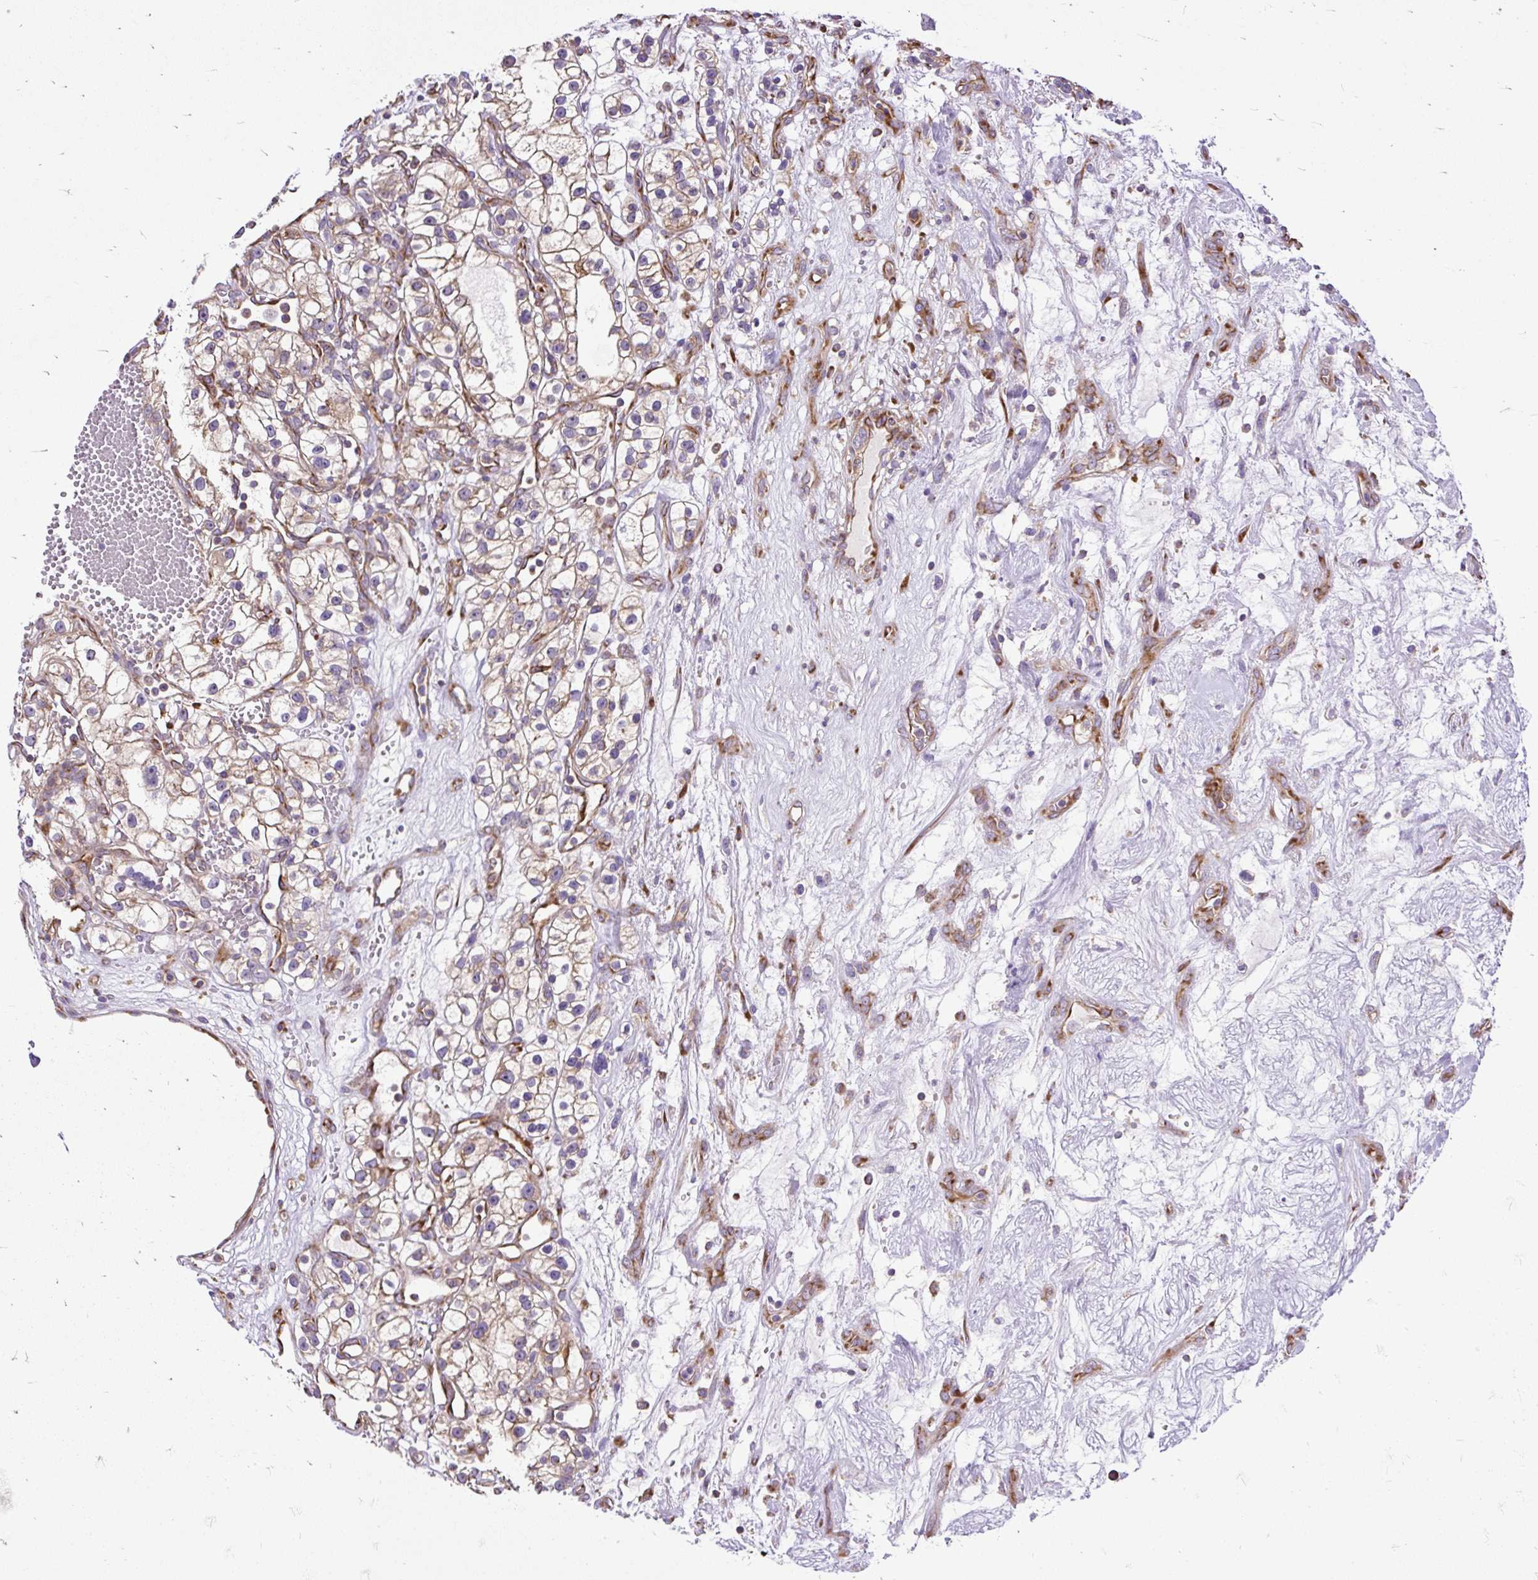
{"staining": {"intensity": "weak", "quantity": ">75%", "location": "cytoplasmic/membranous"}, "tissue": "renal cancer", "cell_type": "Tumor cells", "image_type": "cancer", "snomed": [{"axis": "morphology", "description": "Adenocarcinoma, NOS"}, {"axis": "topography", "description": "Kidney"}], "caption": "Human adenocarcinoma (renal) stained with a brown dye exhibits weak cytoplasmic/membranous positive staining in approximately >75% of tumor cells.", "gene": "RPS5", "patient": {"sex": "female", "age": 57}}